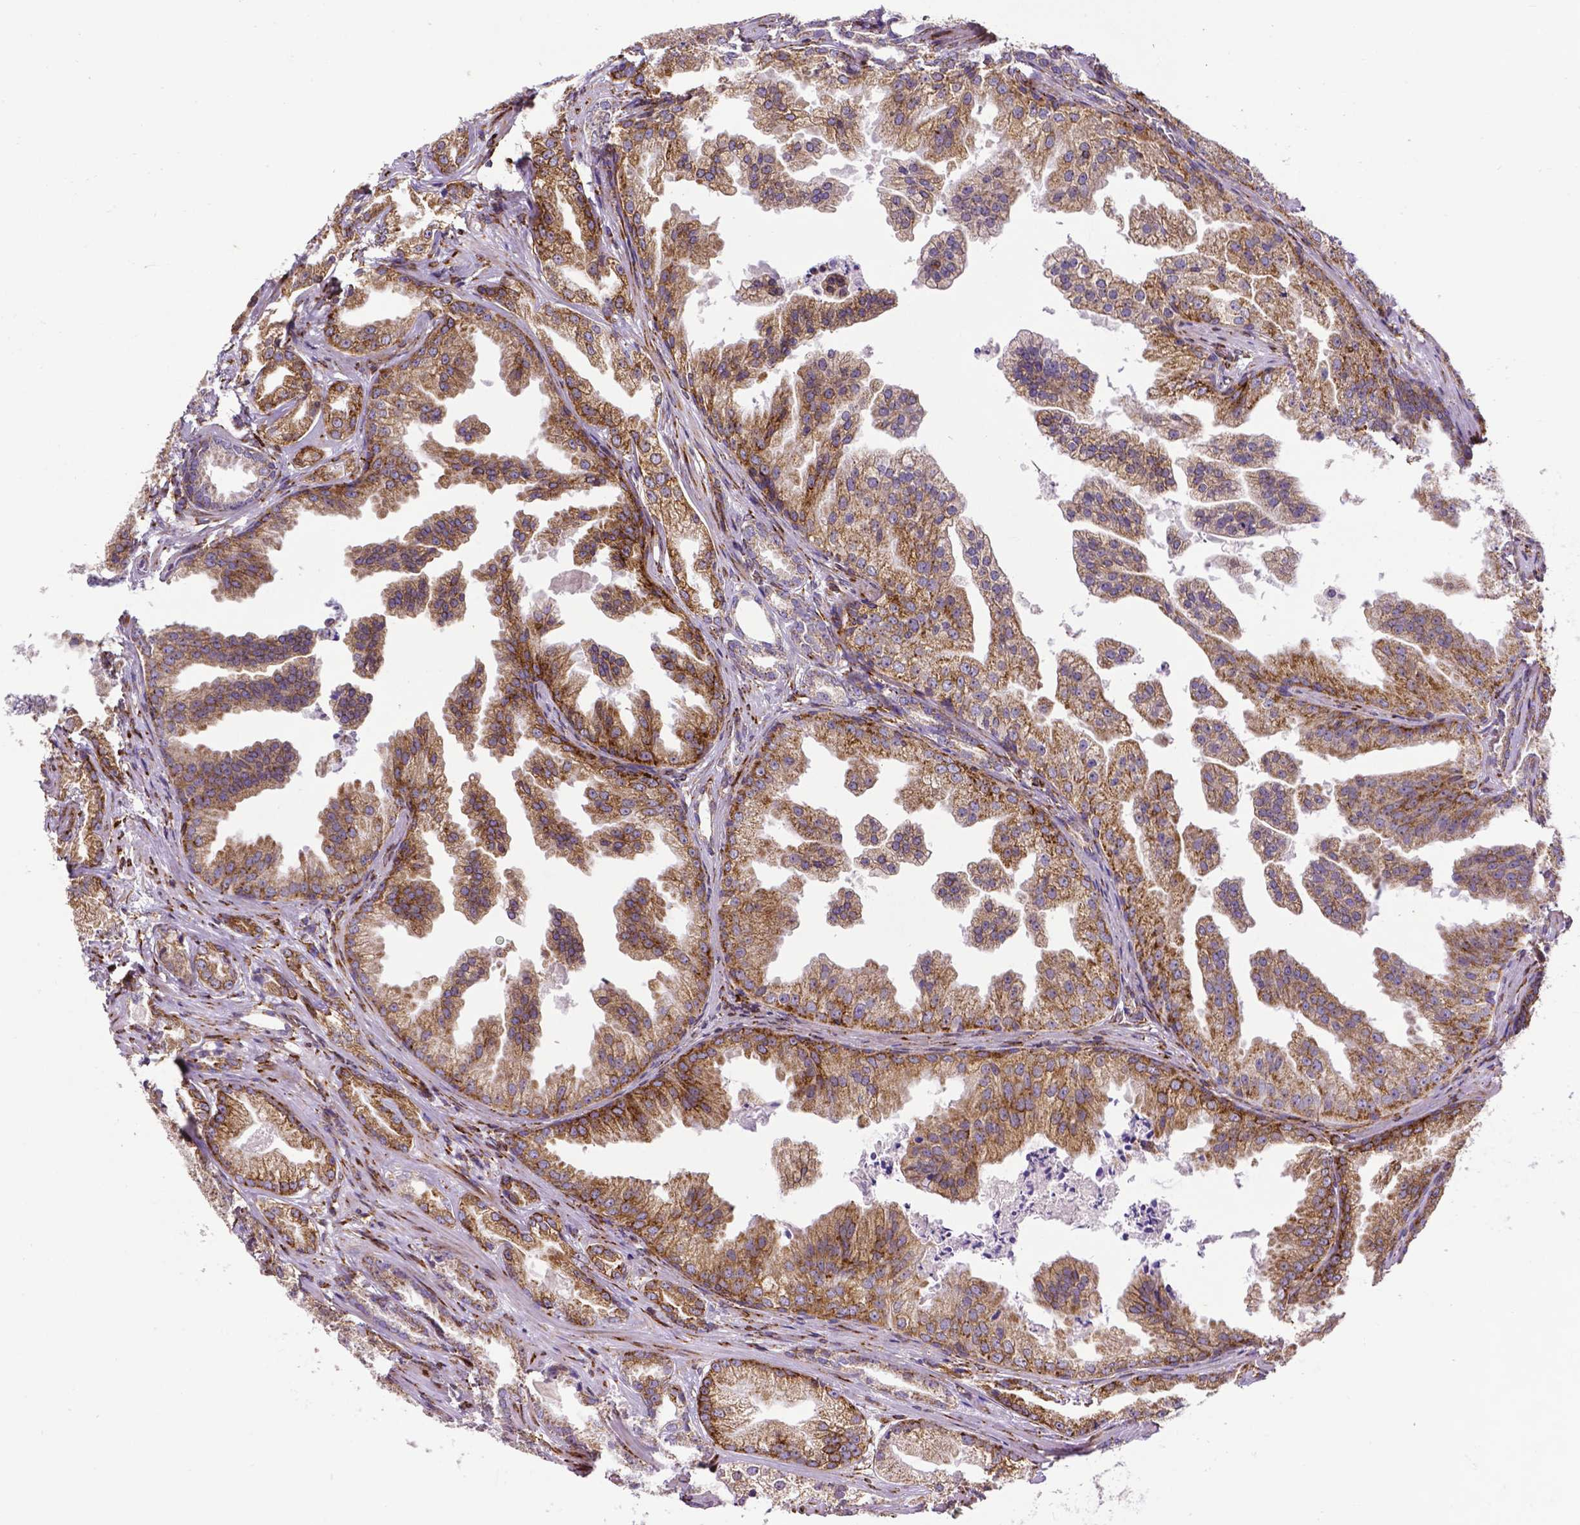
{"staining": {"intensity": "moderate", "quantity": ">75%", "location": "cytoplasmic/membranous"}, "tissue": "prostate cancer", "cell_type": "Tumor cells", "image_type": "cancer", "snomed": [{"axis": "morphology", "description": "Adenocarcinoma, Low grade"}, {"axis": "topography", "description": "Prostate"}], "caption": "Immunohistochemical staining of prostate cancer (low-grade adenocarcinoma) shows medium levels of moderate cytoplasmic/membranous protein positivity in approximately >75% of tumor cells.", "gene": "MTDH", "patient": {"sex": "male", "age": 65}}